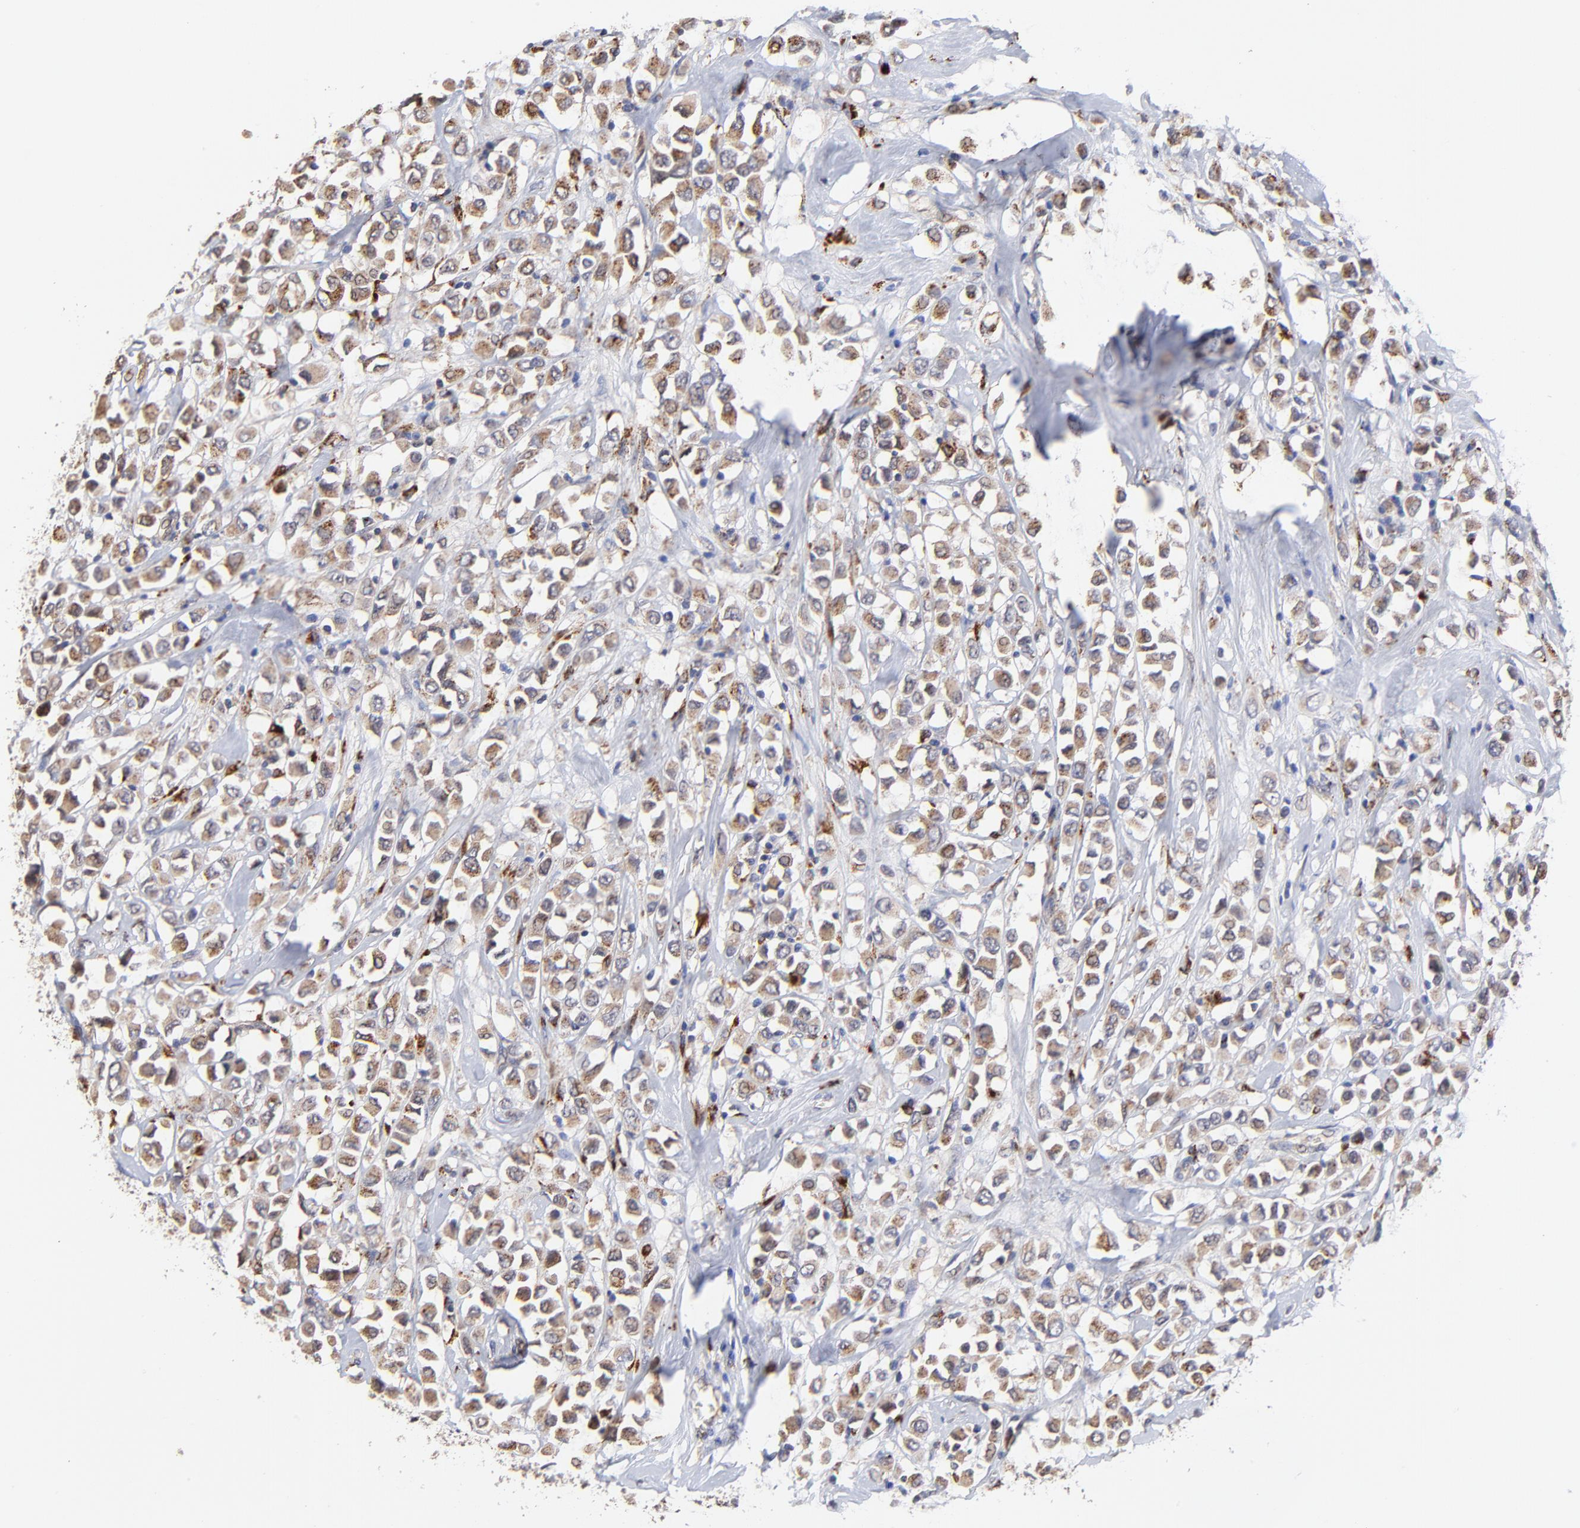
{"staining": {"intensity": "moderate", "quantity": ">75%", "location": "cytoplasmic/membranous"}, "tissue": "breast cancer", "cell_type": "Tumor cells", "image_type": "cancer", "snomed": [{"axis": "morphology", "description": "Duct carcinoma"}, {"axis": "topography", "description": "Breast"}], "caption": "Immunohistochemistry (IHC) histopathology image of human breast cancer (infiltrating ductal carcinoma) stained for a protein (brown), which displays medium levels of moderate cytoplasmic/membranous staining in approximately >75% of tumor cells.", "gene": "PDE4B", "patient": {"sex": "female", "age": 61}}